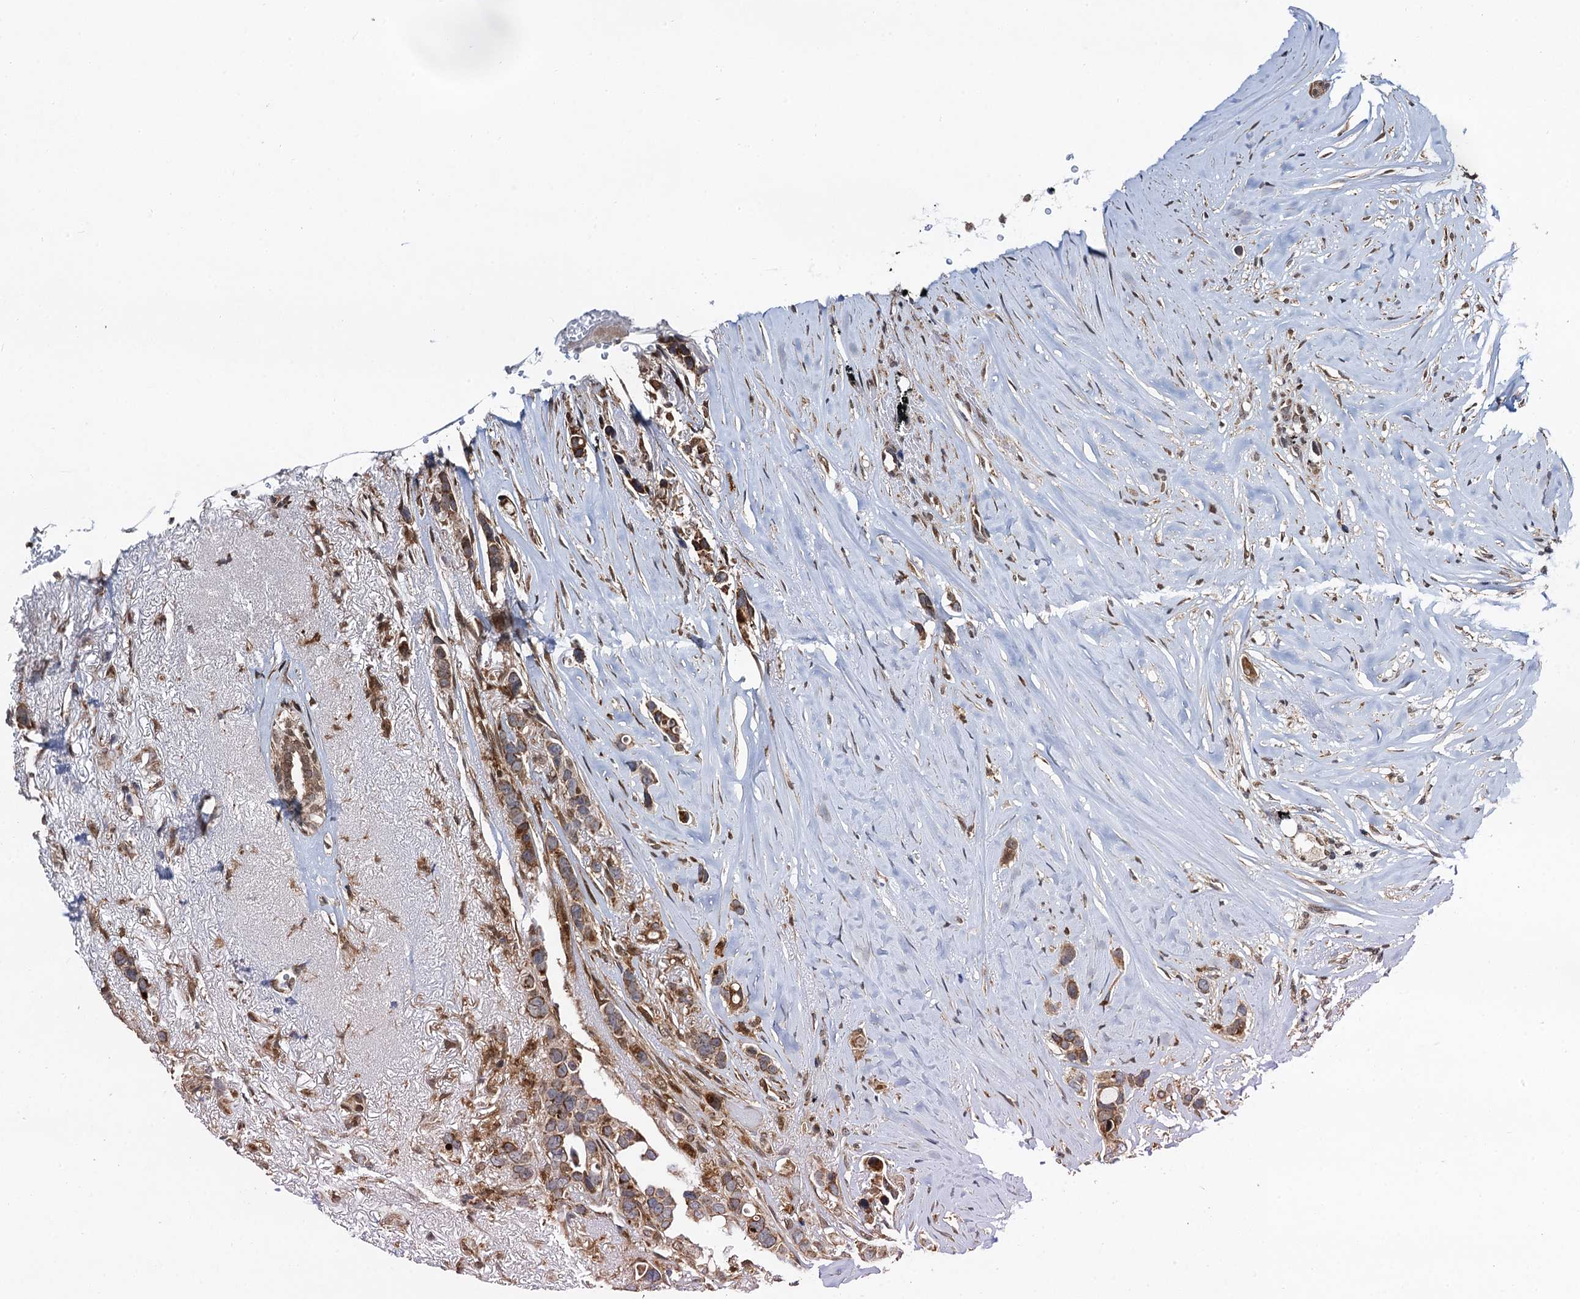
{"staining": {"intensity": "moderate", "quantity": ">75%", "location": "cytoplasmic/membranous"}, "tissue": "breast cancer", "cell_type": "Tumor cells", "image_type": "cancer", "snomed": [{"axis": "morphology", "description": "Lobular carcinoma"}, {"axis": "topography", "description": "Breast"}], "caption": "A photomicrograph of lobular carcinoma (breast) stained for a protein reveals moderate cytoplasmic/membranous brown staining in tumor cells.", "gene": "CMPK2", "patient": {"sex": "female", "age": 51}}